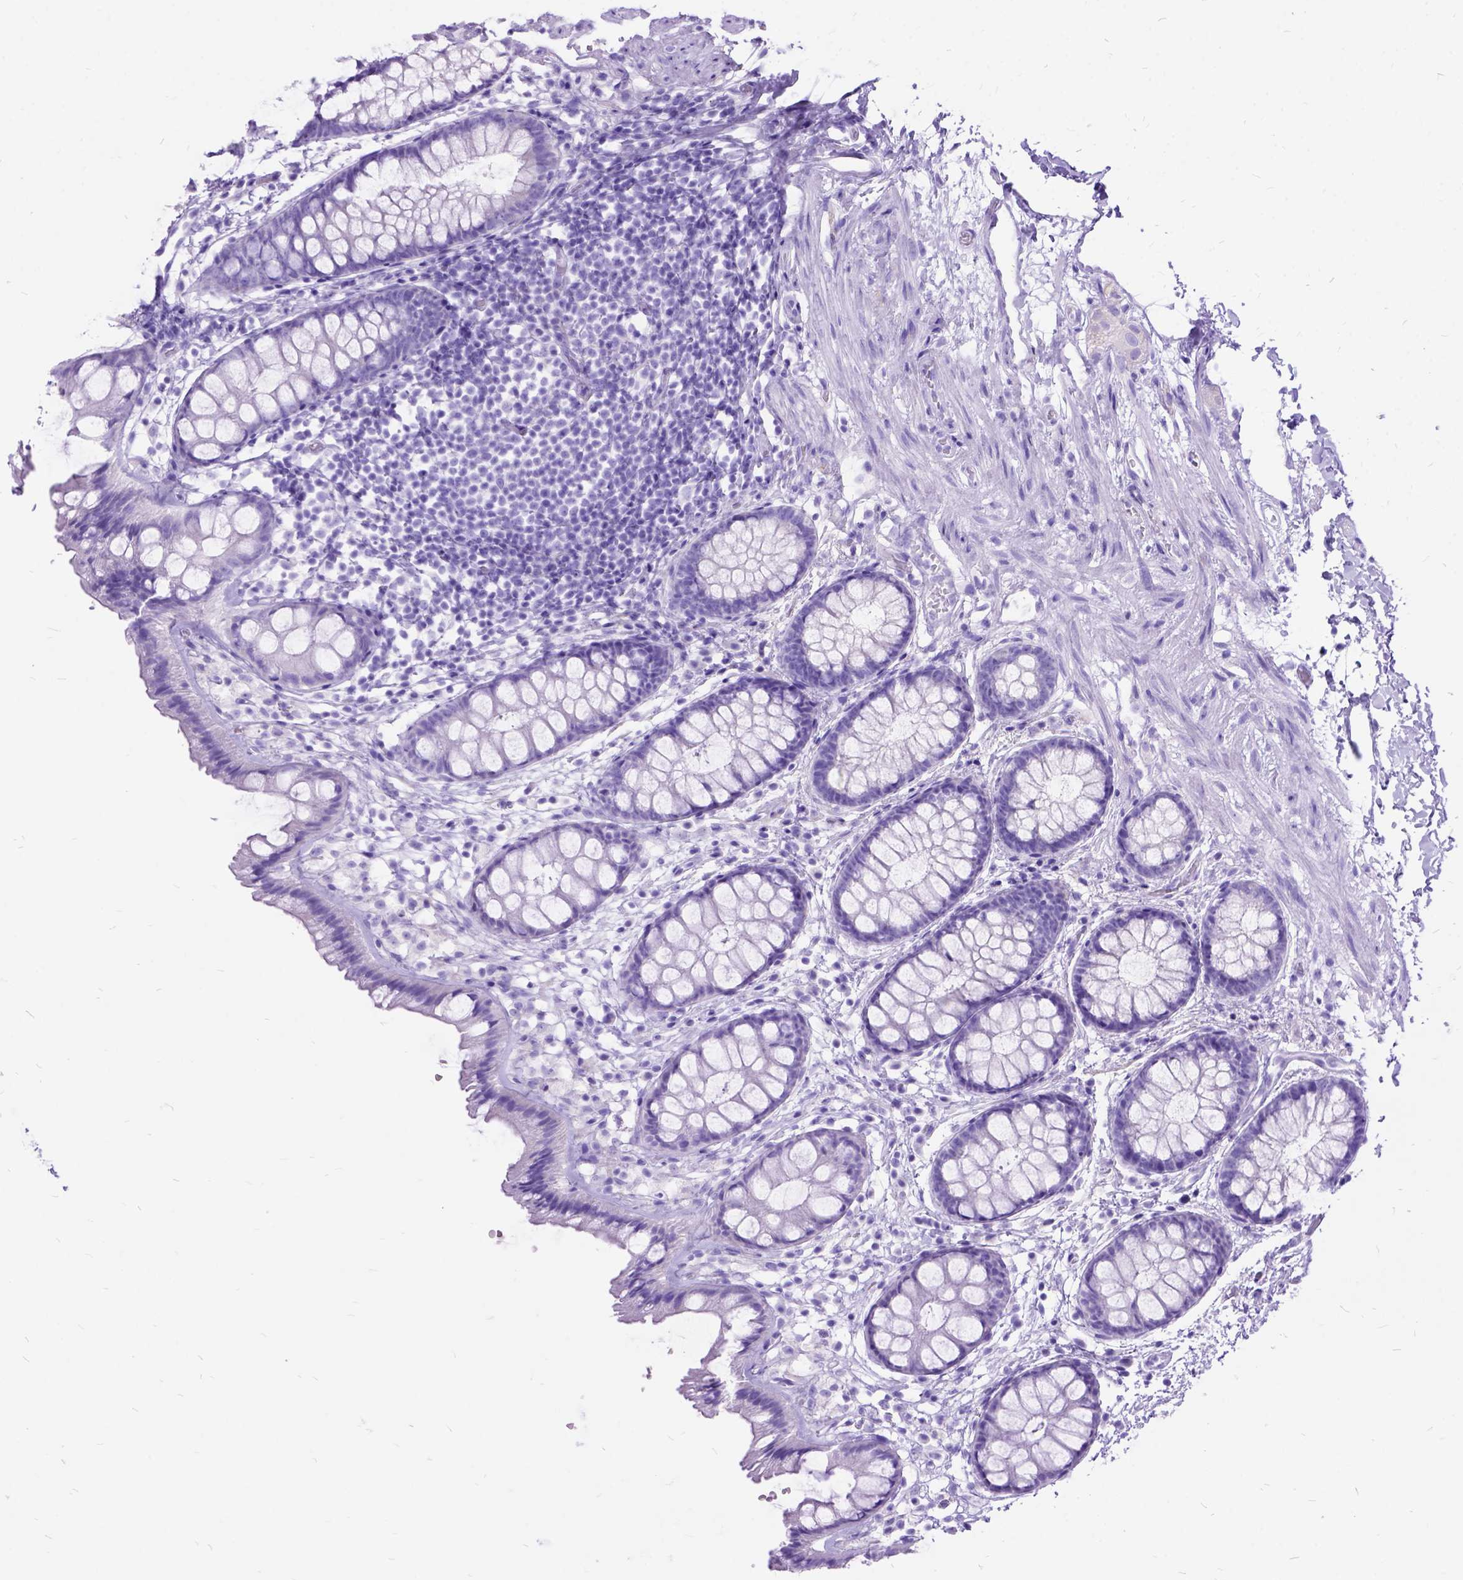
{"staining": {"intensity": "negative", "quantity": "none", "location": "none"}, "tissue": "rectum", "cell_type": "Glandular cells", "image_type": "normal", "snomed": [{"axis": "morphology", "description": "Normal tissue, NOS"}, {"axis": "topography", "description": "Rectum"}], "caption": "The histopathology image exhibits no significant staining in glandular cells of rectum. Nuclei are stained in blue.", "gene": "DNAH2", "patient": {"sex": "female", "age": 62}}